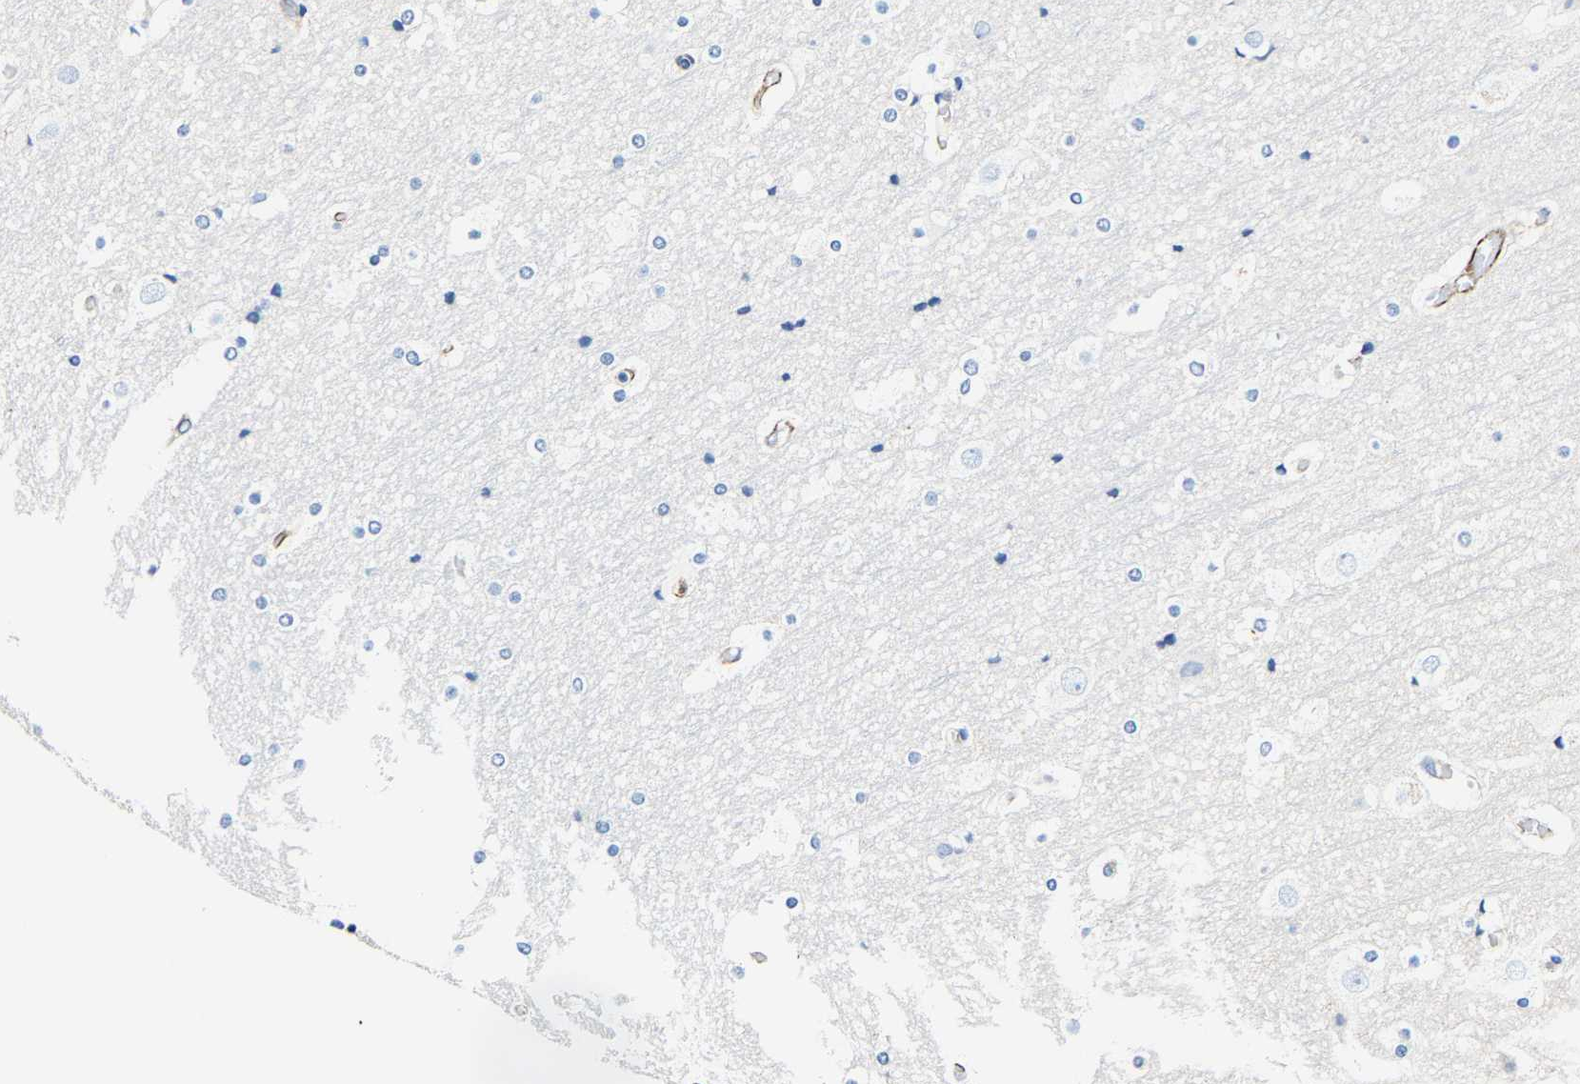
{"staining": {"intensity": "strong", "quantity": ">75%", "location": "cytoplasmic/membranous"}, "tissue": "cerebral cortex", "cell_type": "Endothelial cells", "image_type": "normal", "snomed": [{"axis": "morphology", "description": "Normal tissue, NOS"}, {"axis": "topography", "description": "Cerebral cortex"}], "caption": "Cerebral cortex stained for a protein reveals strong cytoplasmic/membranous positivity in endothelial cells. (DAB IHC, brown staining for protein, blue staining for nuclei).", "gene": "MMEL1", "patient": {"sex": "male", "age": 57}}